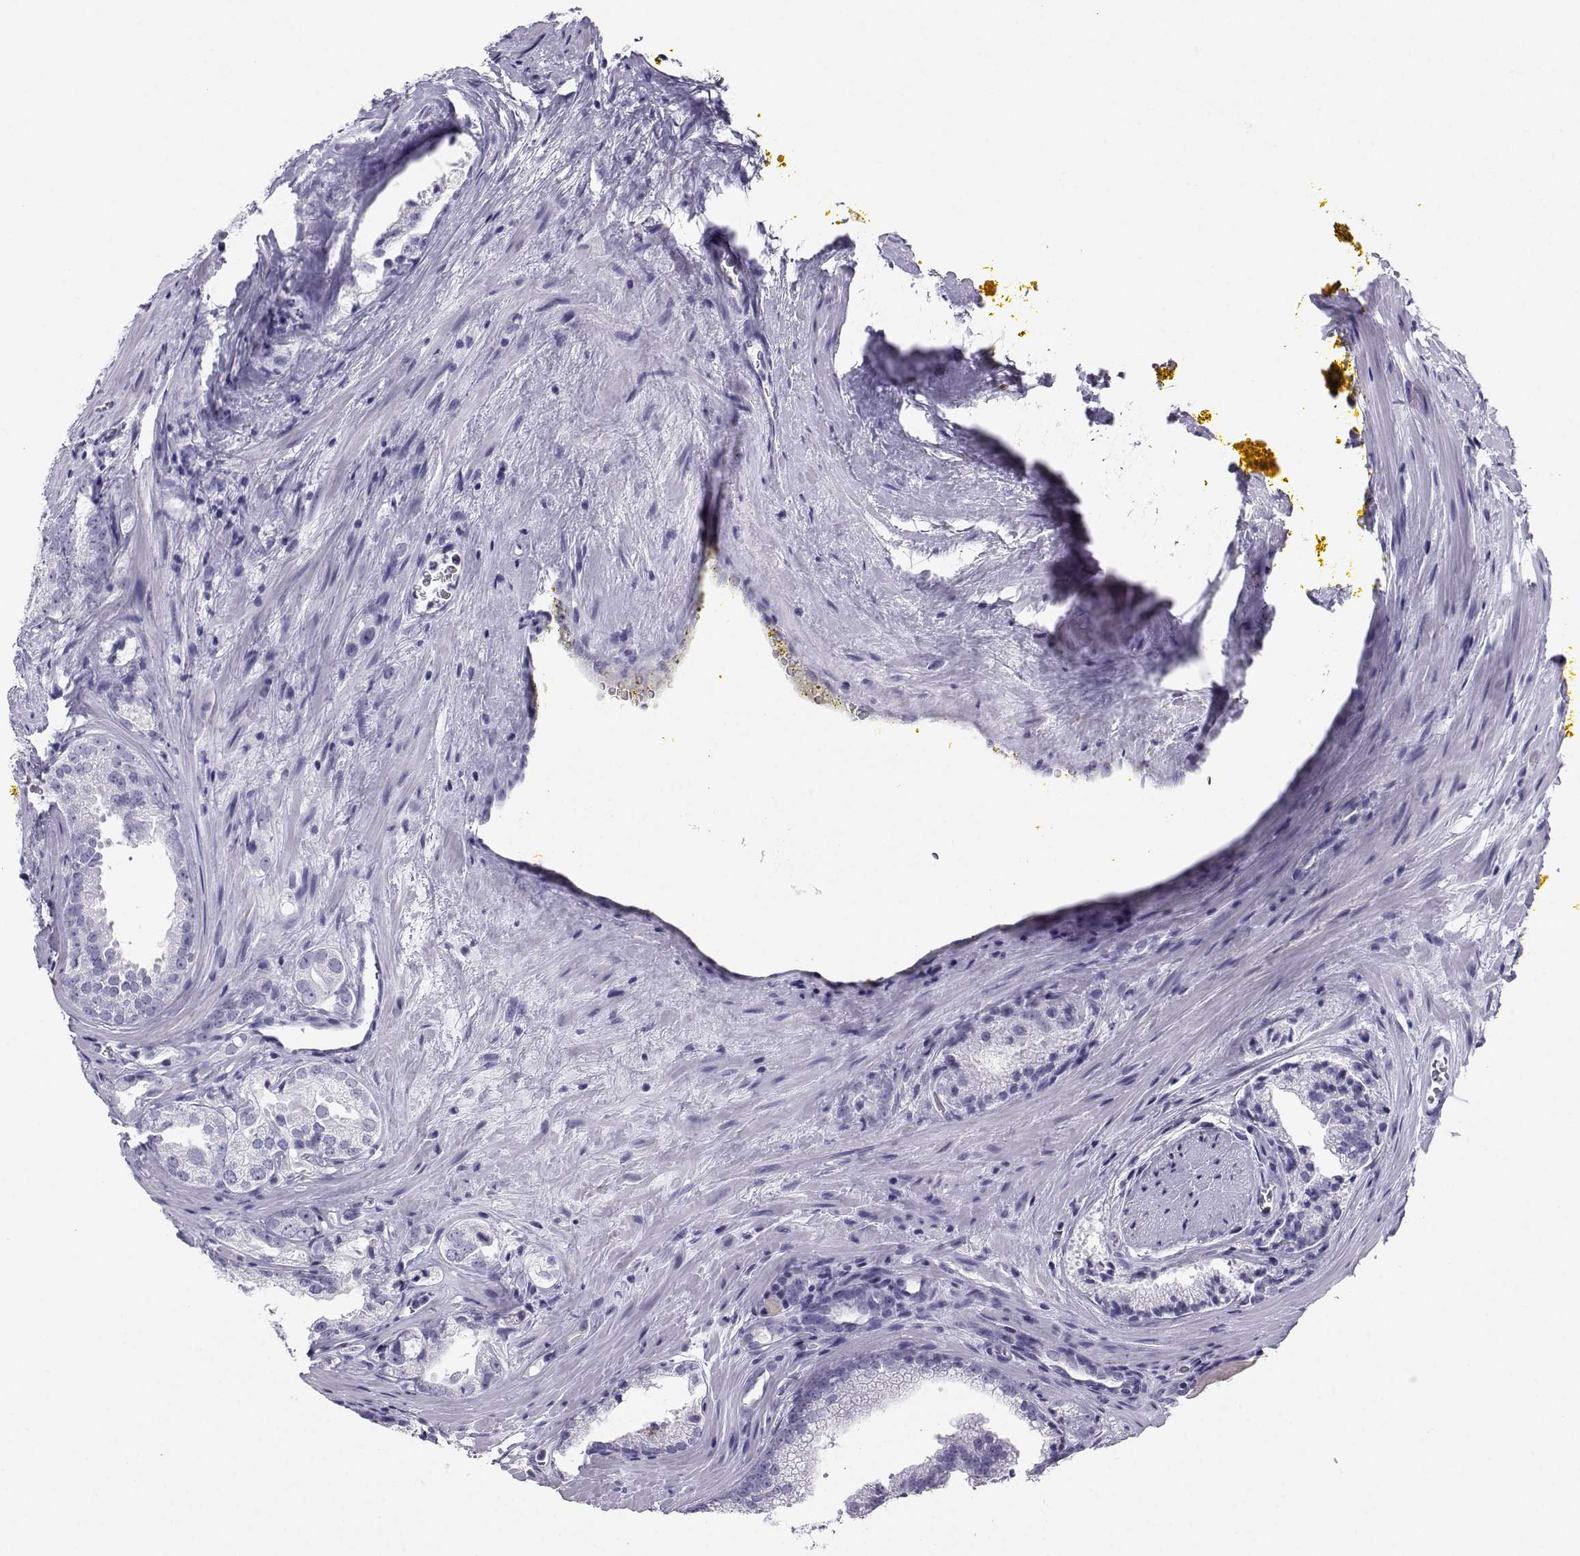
{"staining": {"intensity": "negative", "quantity": "none", "location": "none"}, "tissue": "prostate cancer", "cell_type": "Tumor cells", "image_type": "cancer", "snomed": [{"axis": "morphology", "description": "Adenocarcinoma, NOS"}, {"axis": "morphology", "description": "Adenocarcinoma, High grade"}, {"axis": "topography", "description": "Prostate"}], "caption": "This is a histopathology image of IHC staining of adenocarcinoma (prostate), which shows no positivity in tumor cells.", "gene": "SST", "patient": {"sex": "male", "age": 70}}